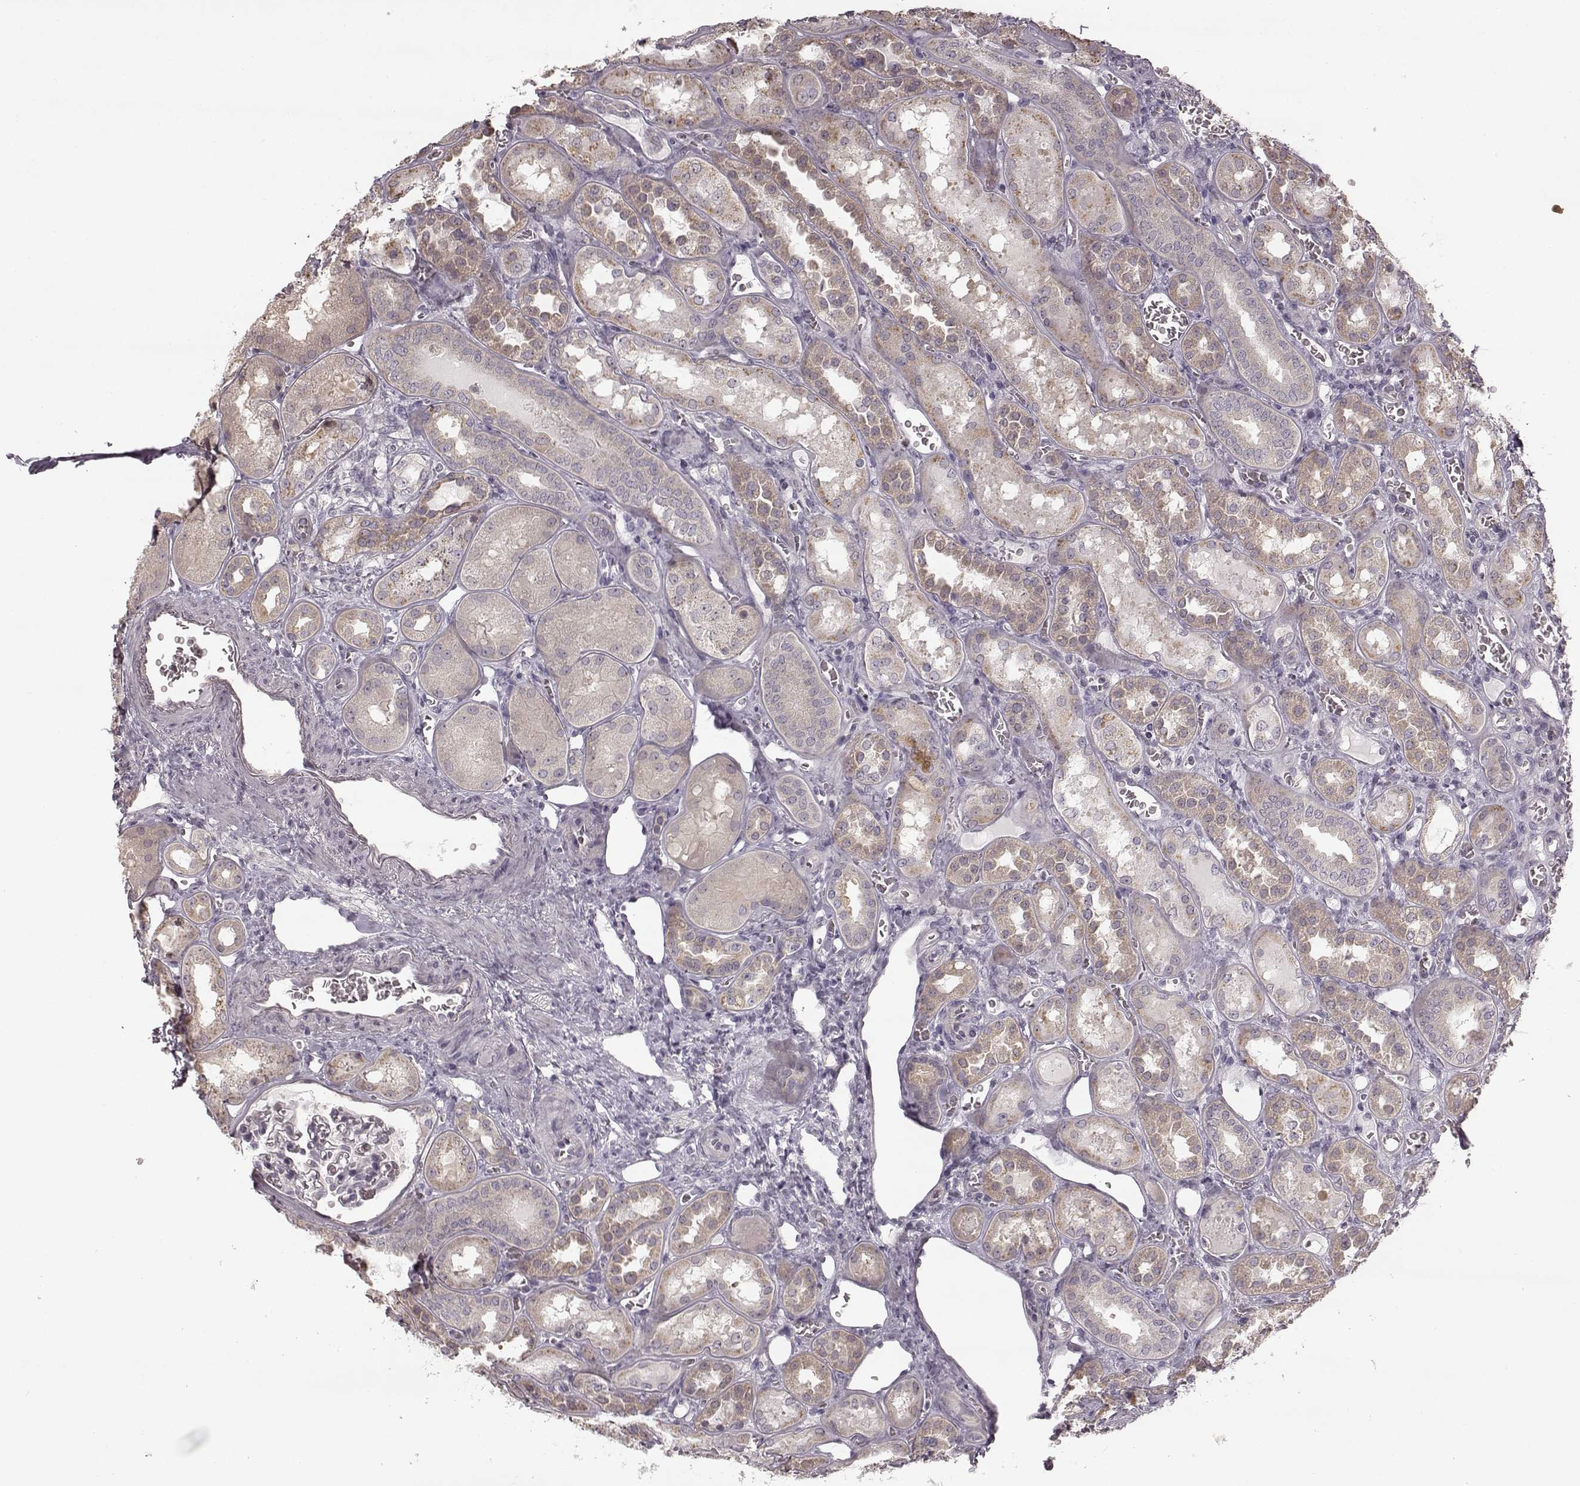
{"staining": {"intensity": "negative", "quantity": "none", "location": "none"}, "tissue": "kidney", "cell_type": "Cells in glomeruli", "image_type": "normal", "snomed": [{"axis": "morphology", "description": "Normal tissue, NOS"}, {"axis": "topography", "description": "Kidney"}], "caption": "Immunohistochemistry micrograph of normal kidney: kidney stained with DAB (3,3'-diaminobenzidine) reveals no significant protein staining in cells in glomeruli.", "gene": "HMMR", "patient": {"sex": "male", "age": 73}}